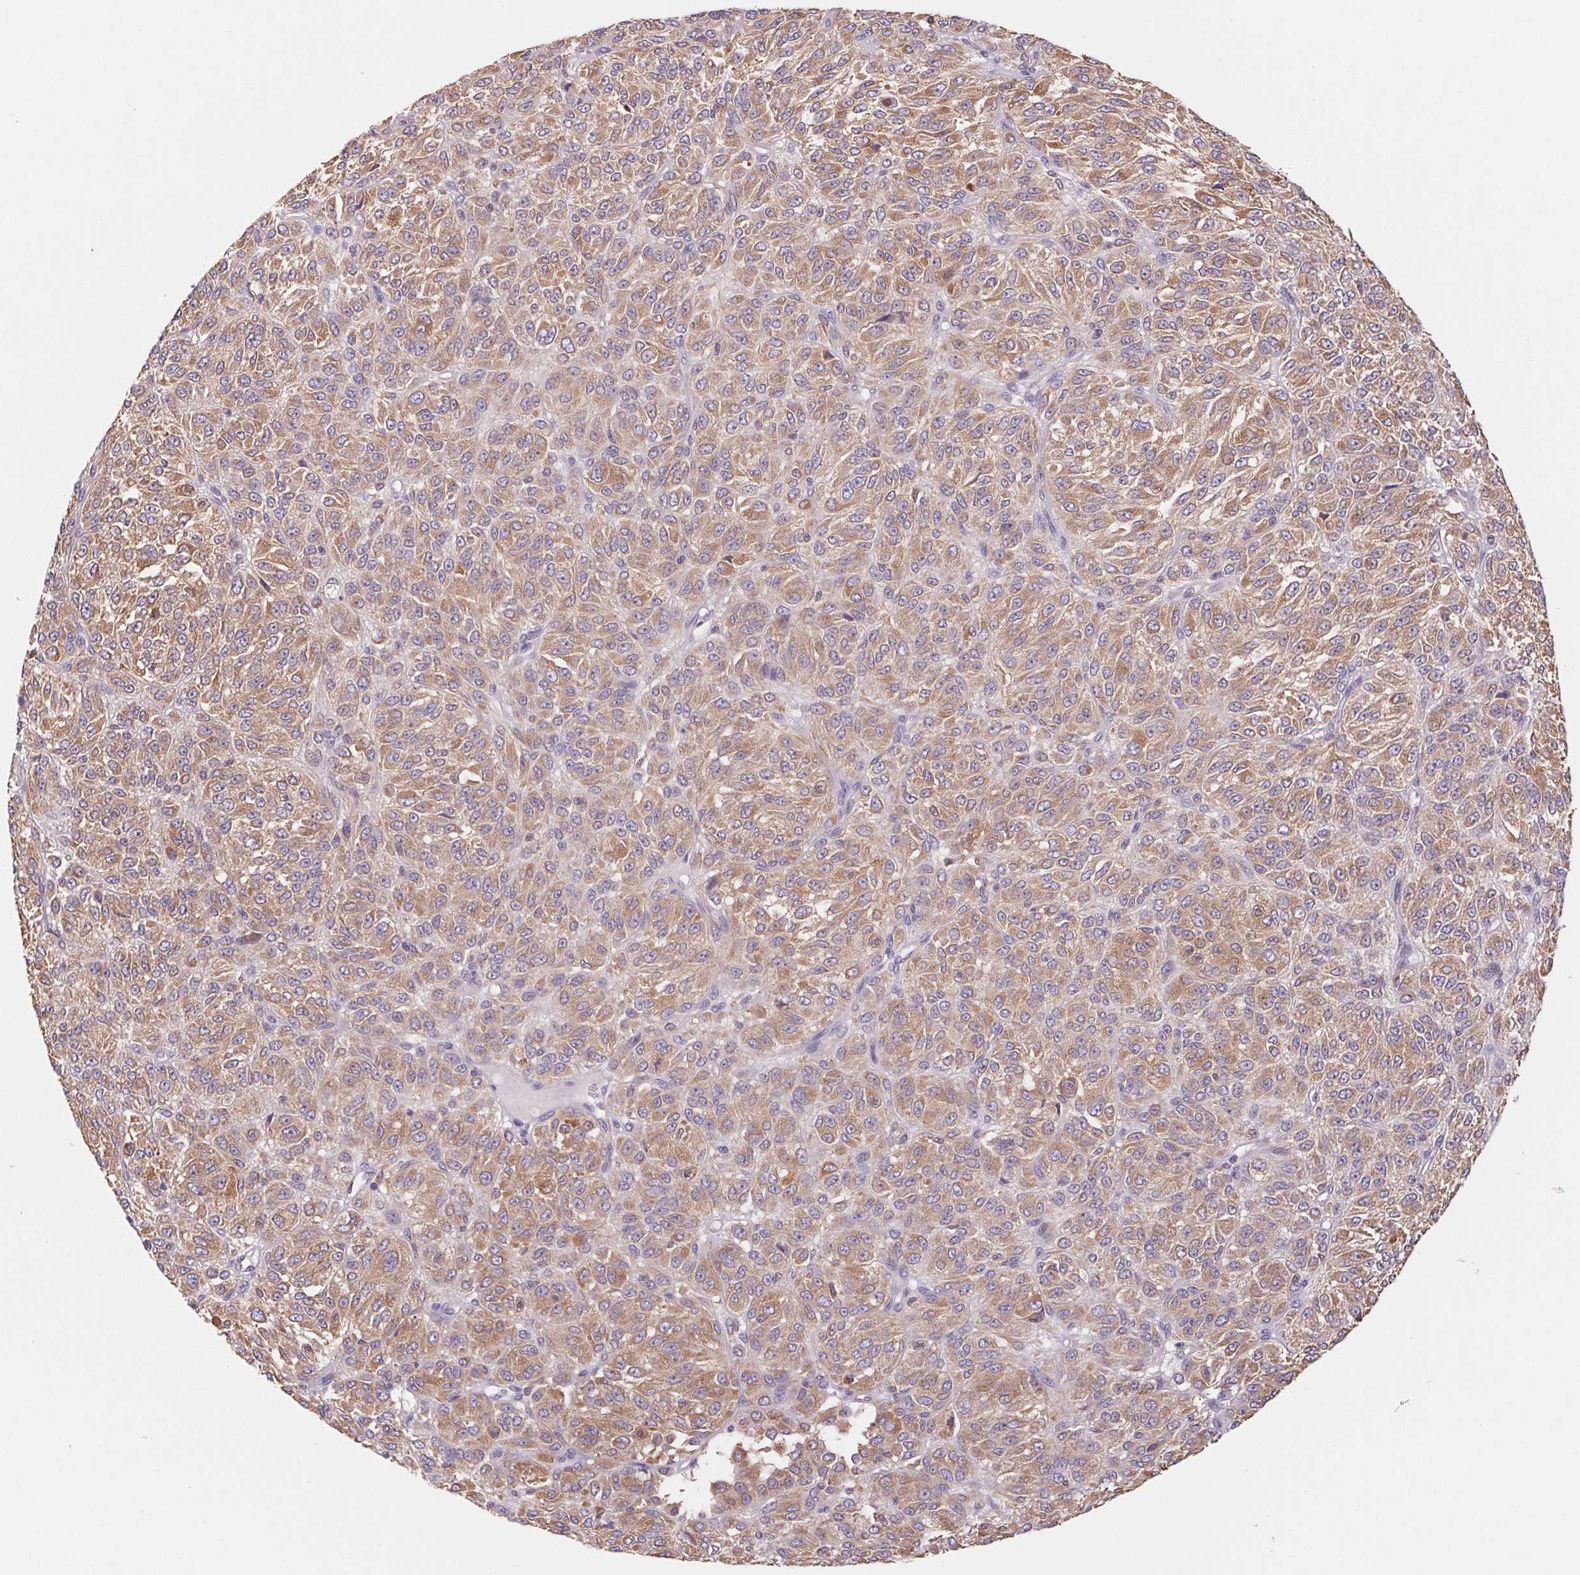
{"staining": {"intensity": "moderate", "quantity": ">75%", "location": "cytoplasmic/membranous"}, "tissue": "melanoma", "cell_type": "Tumor cells", "image_type": "cancer", "snomed": [{"axis": "morphology", "description": "Malignant melanoma, Metastatic site"}, {"axis": "topography", "description": "Brain"}], "caption": "Immunohistochemistry (IHC) photomicrograph of melanoma stained for a protein (brown), which reveals medium levels of moderate cytoplasmic/membranous positivity in about >75% of tumor cells.", "gene": "RAB1A", "patient": {"sex": "female", "age": 56}}